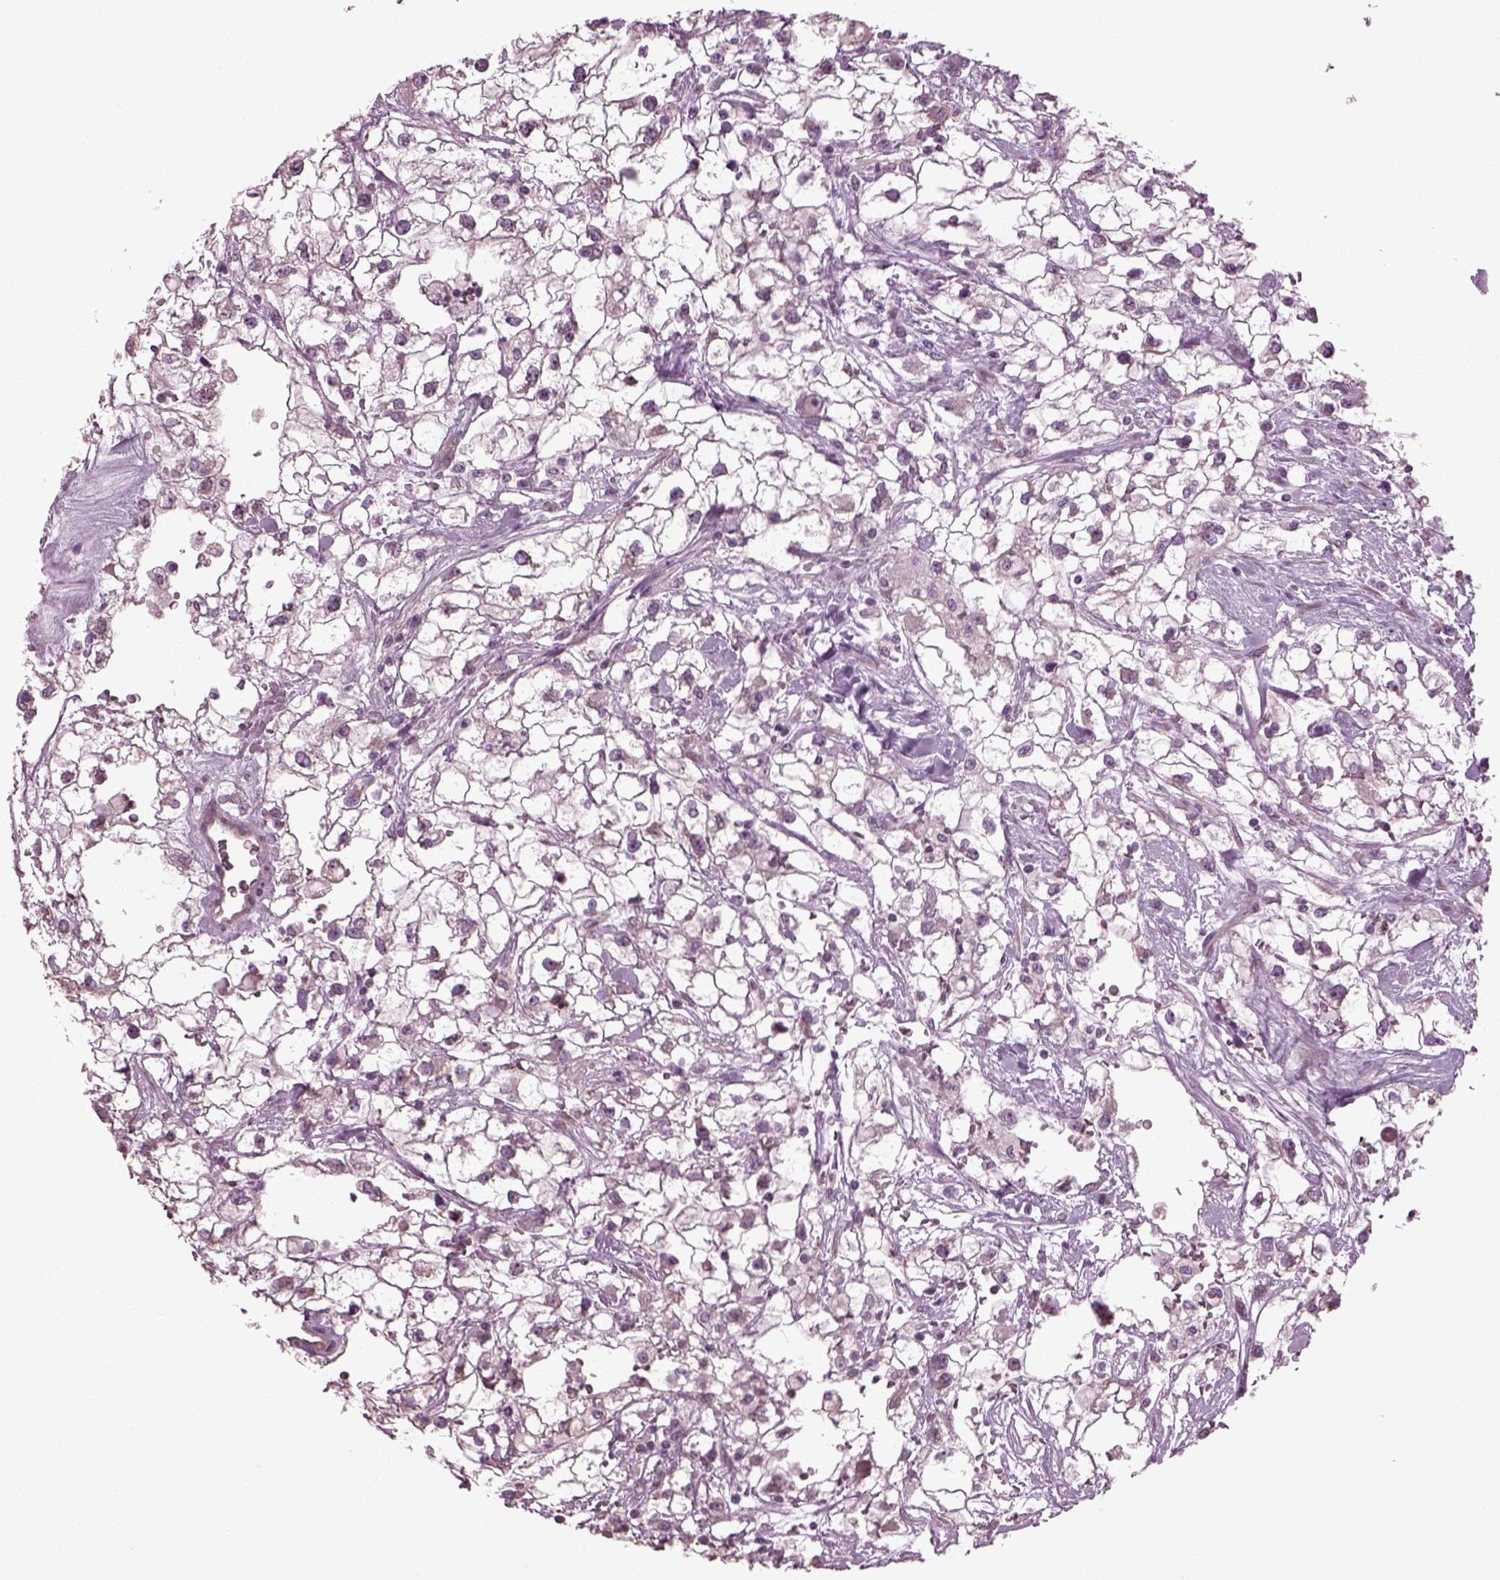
{"staining": {"intensity": "negative", "quantity": "none", "location": "none"}, "tissue": "renal cancer", "cell_type": "Tumor cells", "image_type": "cancer", "snomed": [{"axis": "morphology", "description": "Adenocarcinoma, NOS"}, {"axis": "topography", "description": "Kidney"}], "caption": "Renal cancer was stained to show a protein in brown. There is no significant positivity in tumor cells.", "gene": "CABP5", "patient": {"sex": "male", "age": 59}}